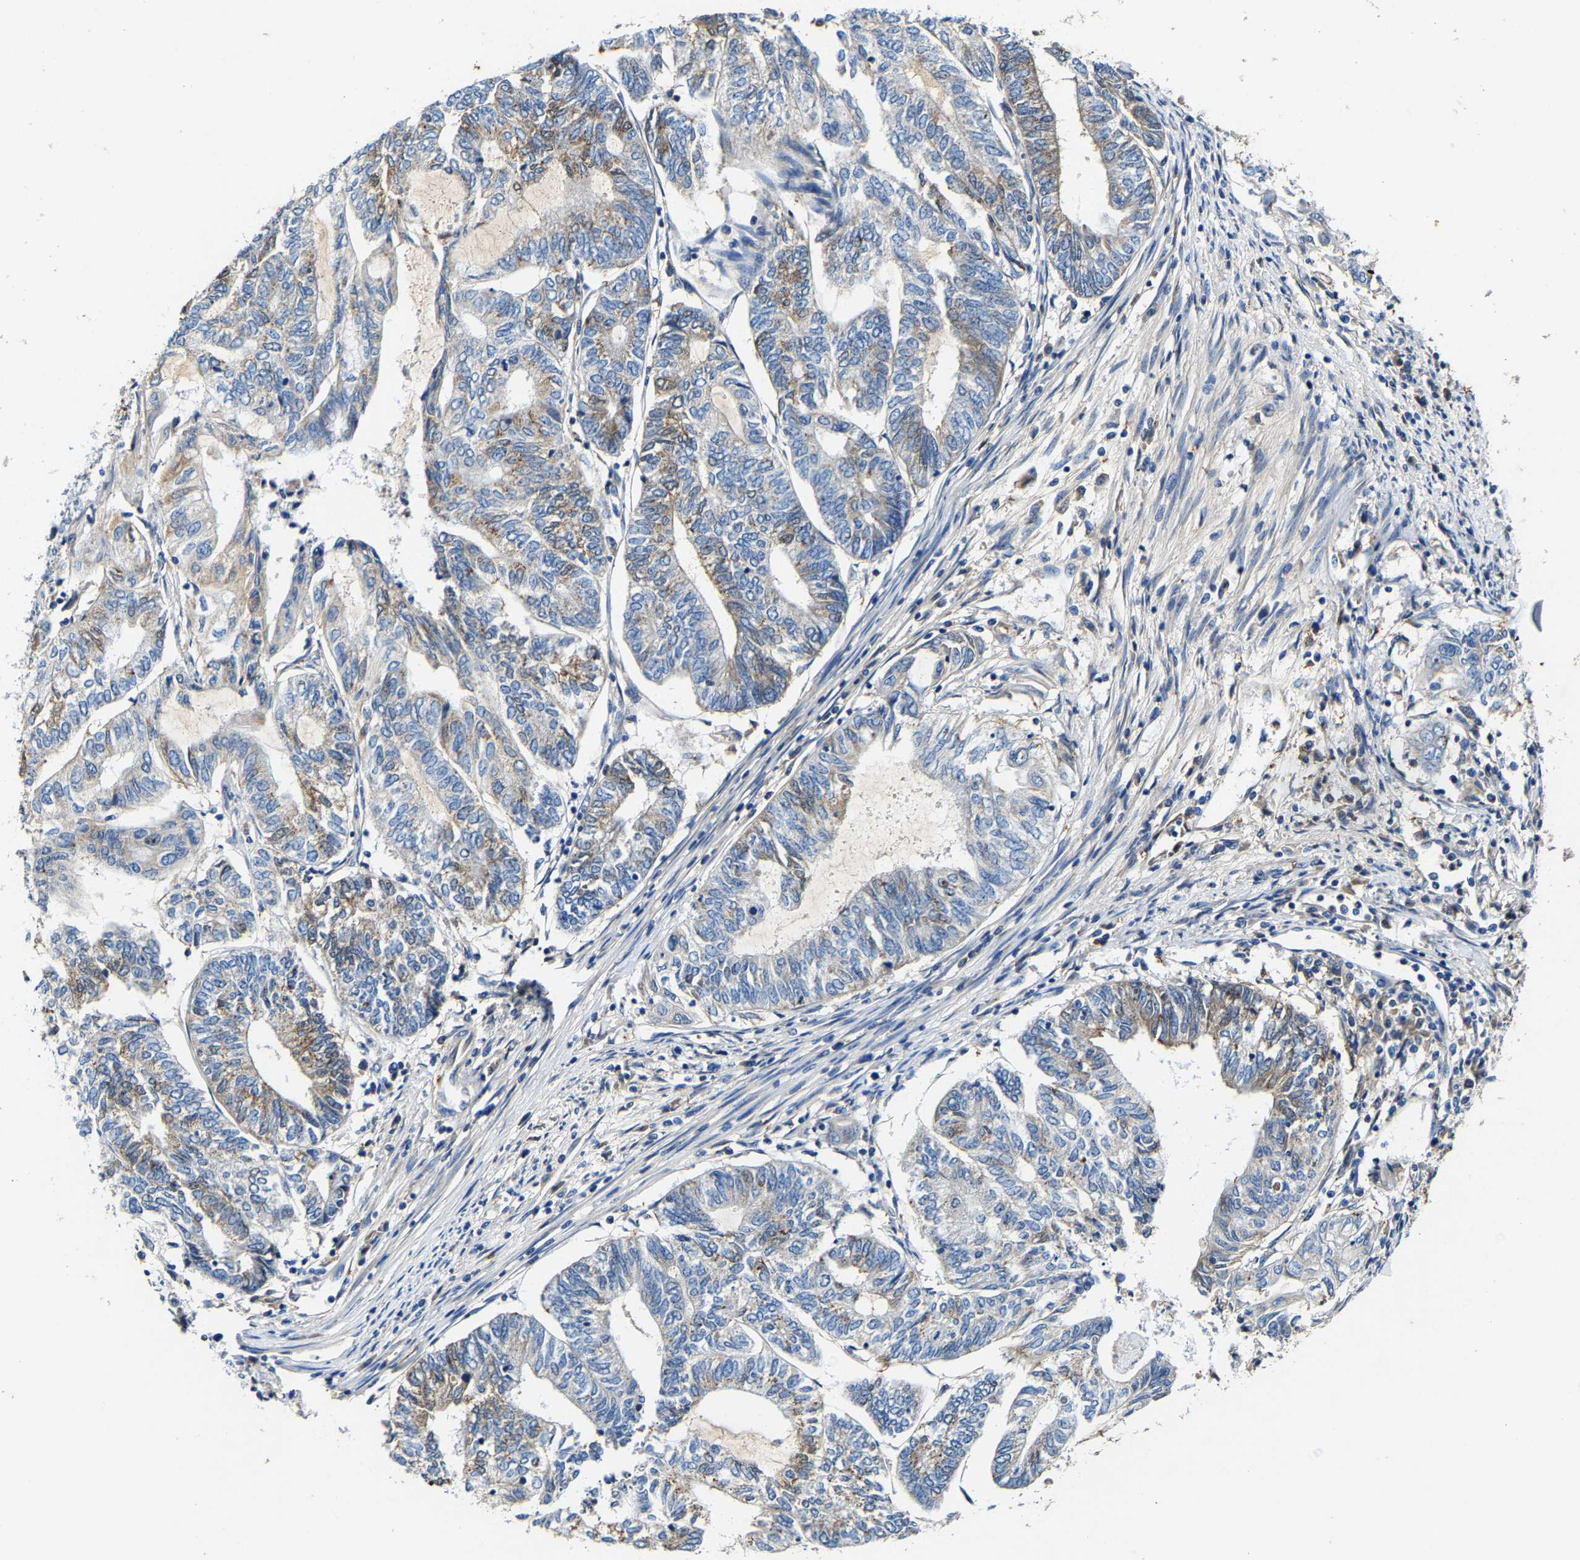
{"staining": {"intensity": "weak", "quantity": "<25%", "location": "cytoplasmic/membranous"}, "tissue": "endometrial cancer", "cell_type": "Tumor cells", "image_type": "cancer", "snomed": [{"axis": "morphology", "description": "Adenocarcinoma, NOS"}, {"axis": "topography", "description": "Uterus"}, {"axis": "topography", "description": "Endometrium"}], "caption": "High power microscopy micrograph of an IHC histopathology image of endometrial cancer, revealing no significant staining in tumor cells.", "gene": "SLC25A25", "patient": {"sex": "female", "age": 70}}